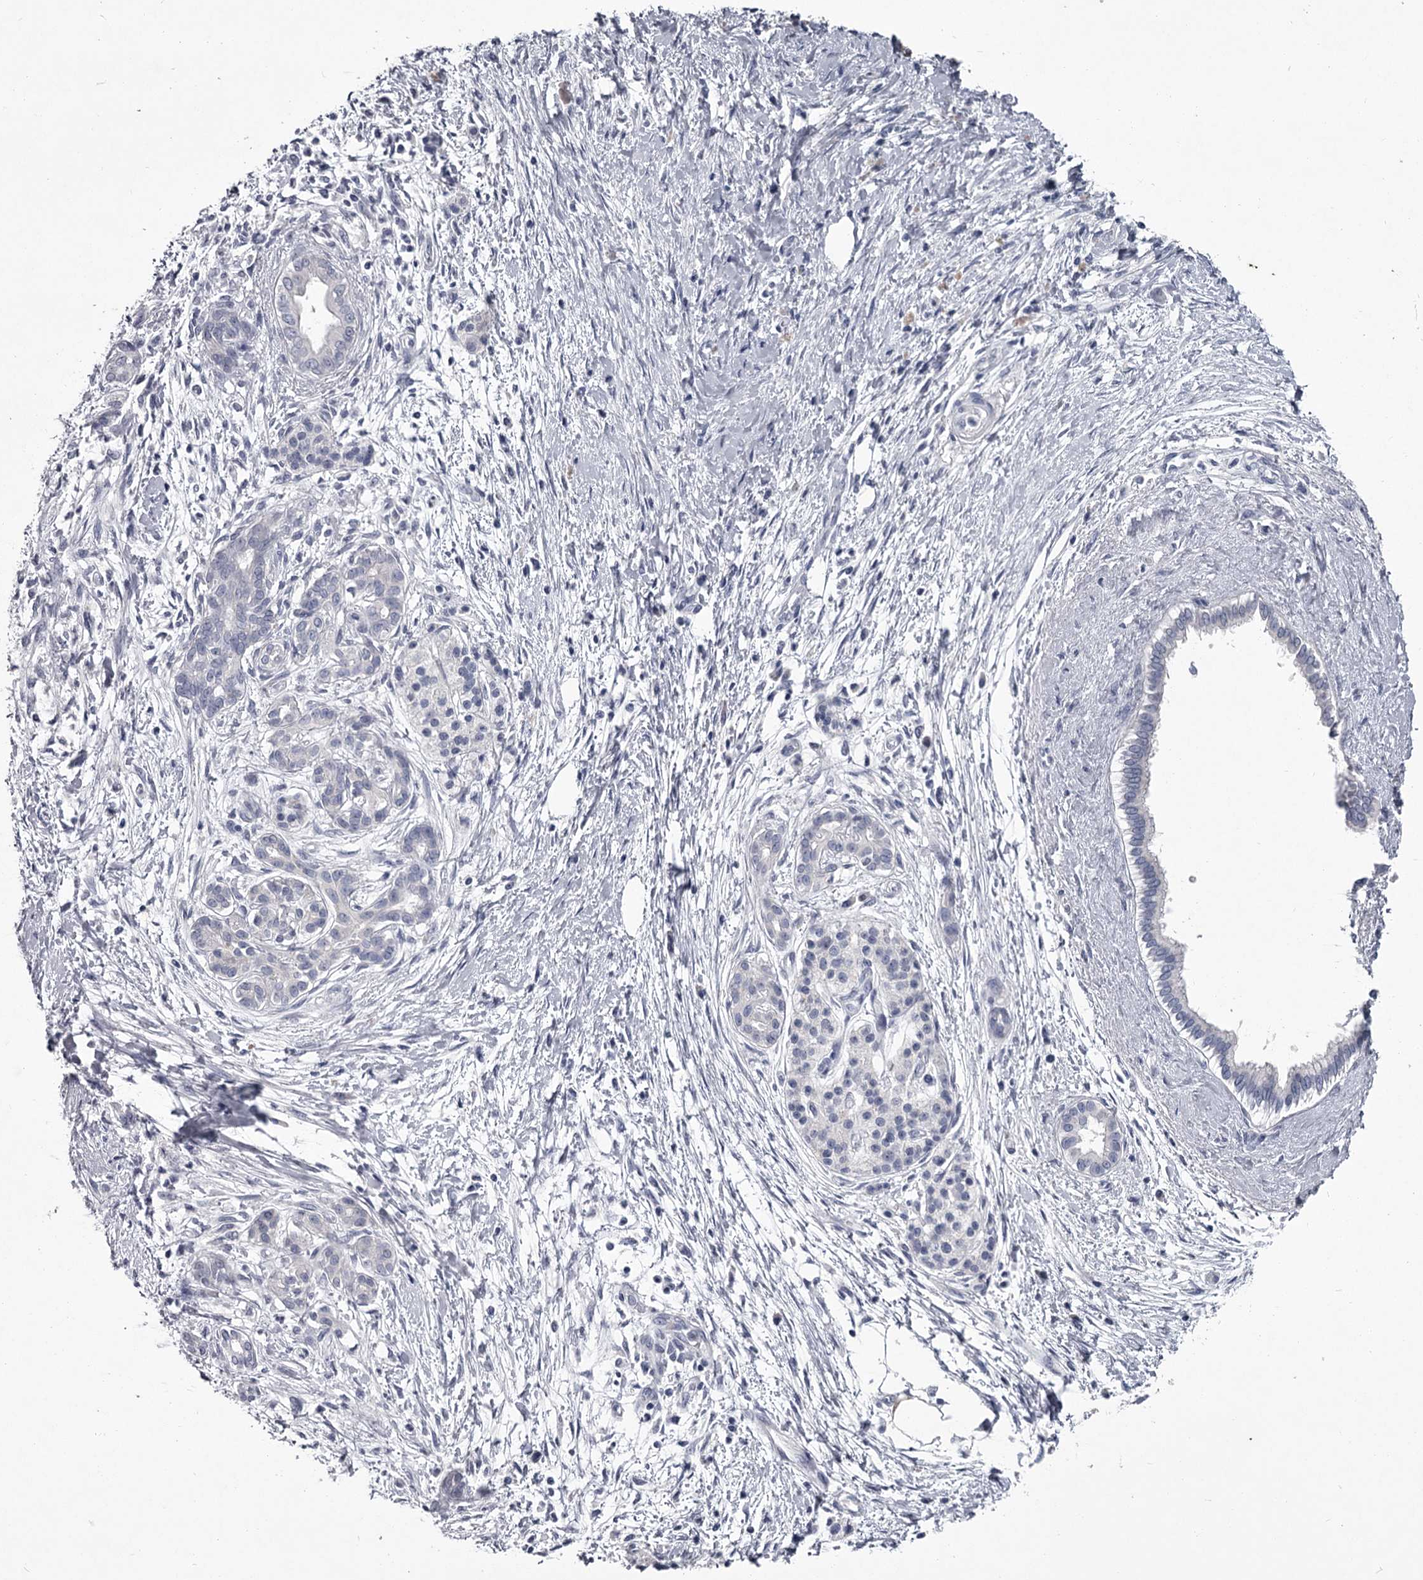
{"staining": {"intensity": "negative", "quantity": "none", "location": "none"}, "tissue": "pancreatic cancer", "cell_type": "Tumor cells", "image_type": "cancer", "snomed": [{"axis": "morphology", "description": "Adenocarcinoma, NOS"}, {"axis": "topography", "description": "Pancreas"}], "caption": "IHC photomicrograph of pancreatic cancer (adenocarcinoma) stained for a protein (brown), which shows no staining in tumor cells. (DAB (3,3'-diaminobenzidine) IHC visualized using brightfield microscopy, high magnification).", "gene": "DAO", "patient": {"sex": "male", "age": 58}}